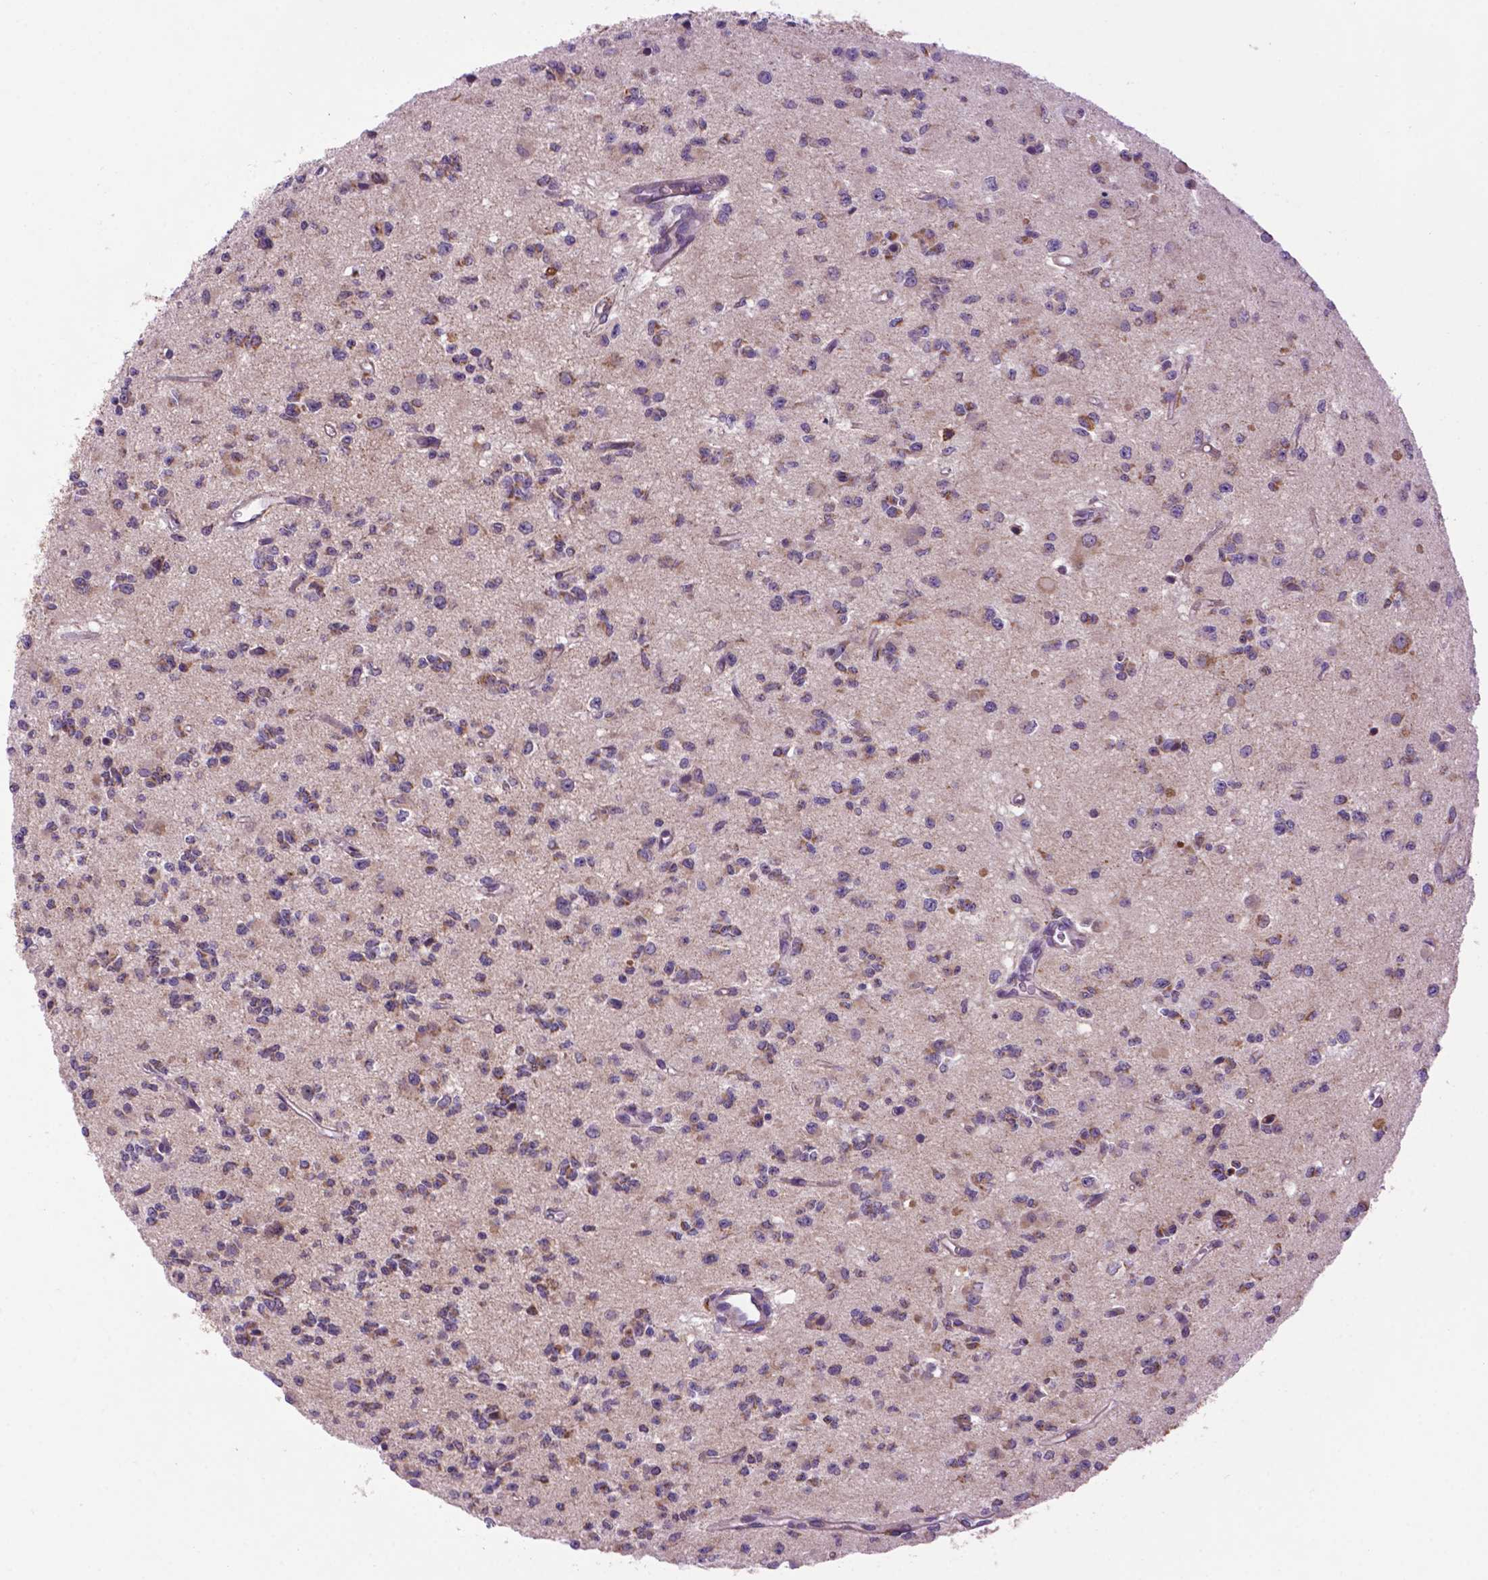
{"staining": {"intensity": "moderate", "quantity": "<25%", "location": "cytoplasmic/membranous"}, "tissue": "glioma", "cell_type": "Tumor cells", "image_type": "cancer", "snomed": [{"axis": "morphology", "description": "Glioma, malignant, Low grade"}, {"axis": "topography", "description": "Brain"}], "caption": "Immunohistochemistry histopathology image of glioma stained for a protein (brown), which reveals low levels of moderate cytoplasmic/membranous staining in approximately <25% of tumor cells.", "gene": "PYCR3", "patient": {"sex": "female", "age": 45}}